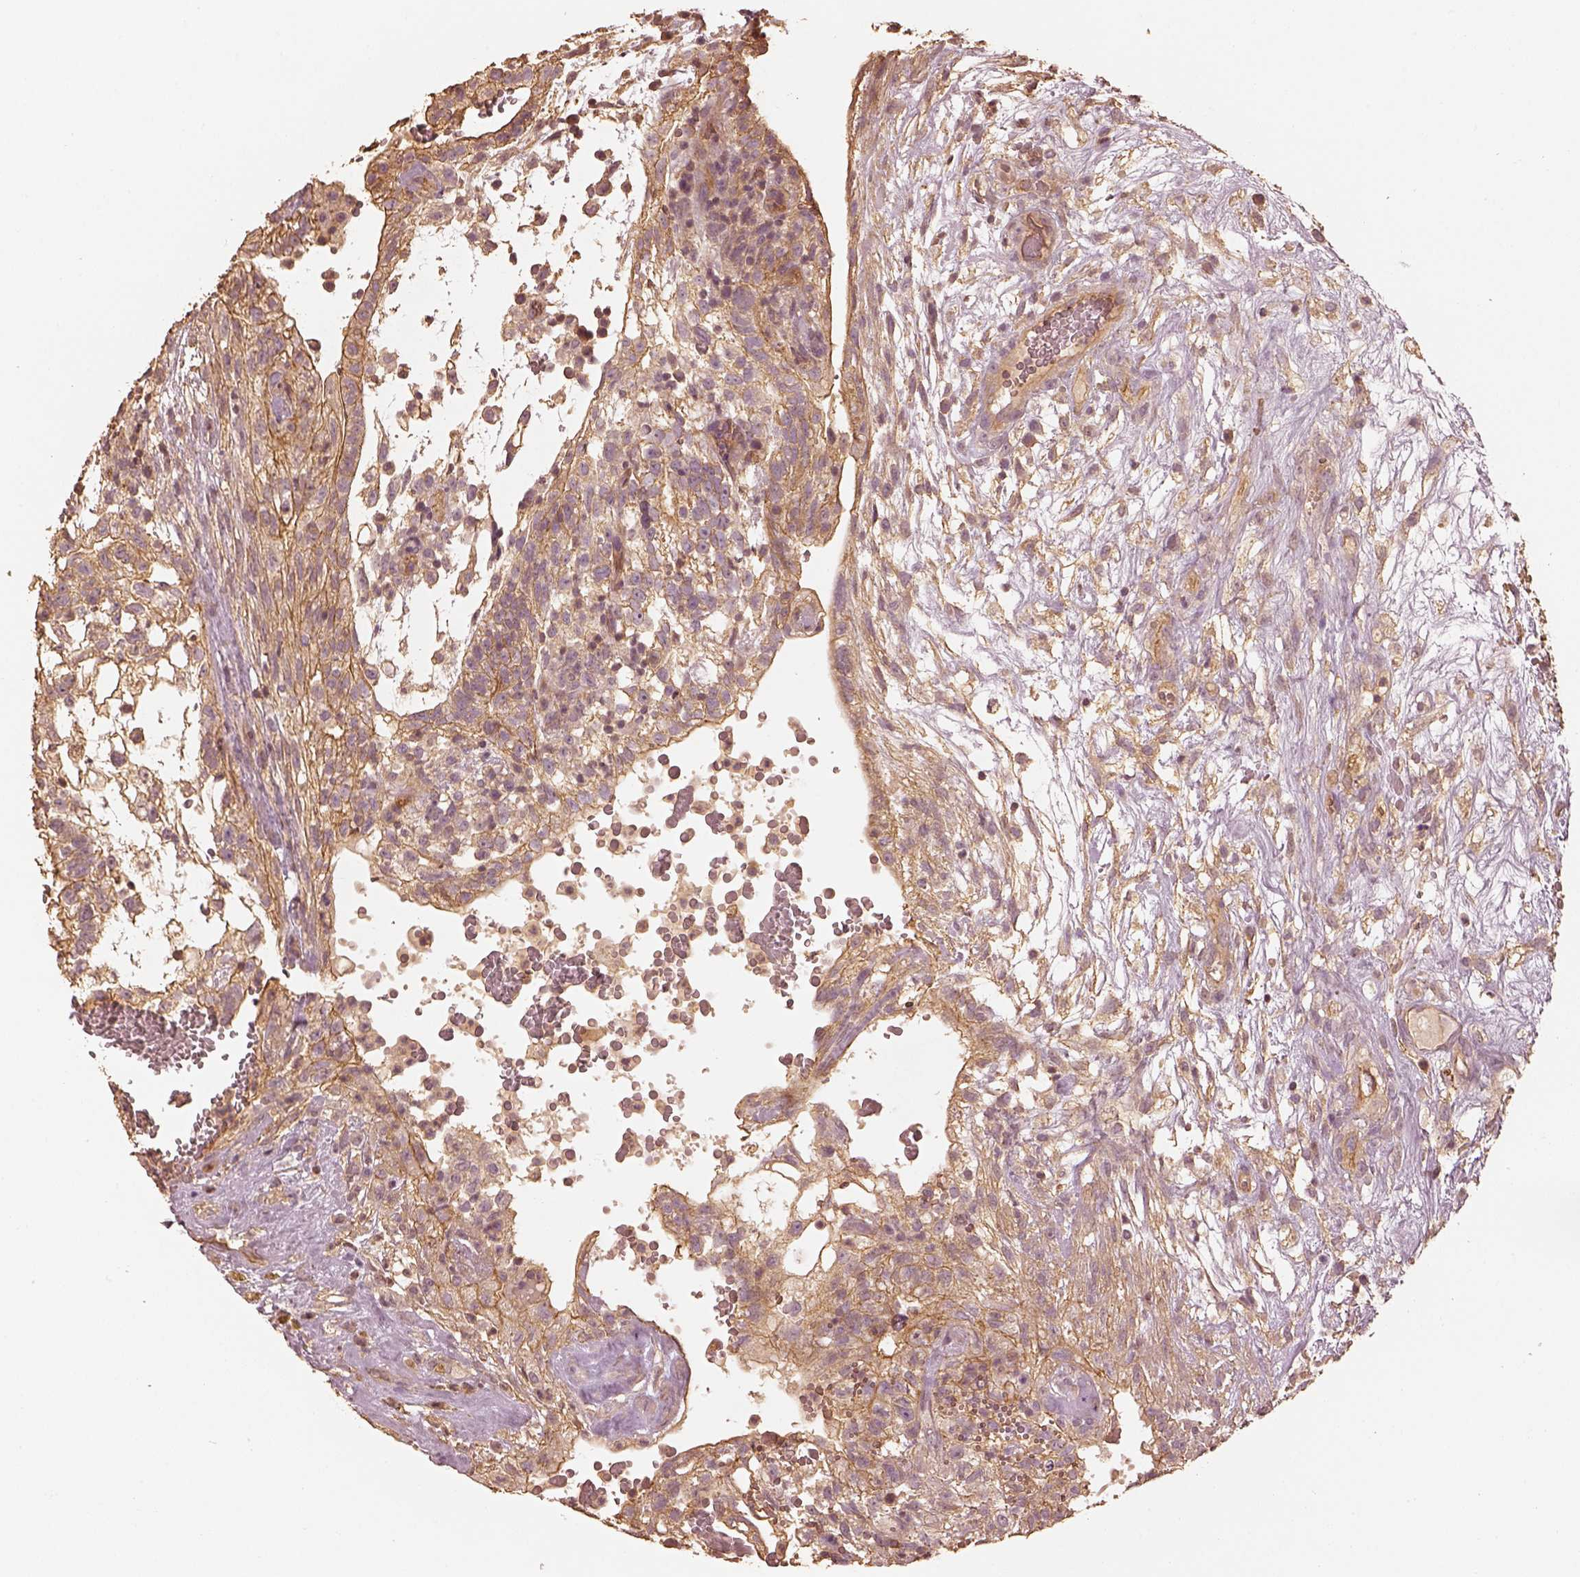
{"staining": {"intensity": "moderate", "quantity": "25%-75%", "location": "cytoplasmic/membranous"}, "tissue": "testis cancer", "cell_type": "Tumor cells", "image_type": "cancer", "snomed": [{"axis": "morphology", "description": "Normal tissue, NOS"}, {"axis": "morphology", "description": "Carcinoma, Embryonal, NOS"}, {"axis": "topography", "description": "Testis"}], "caption": "IHC (DAB) staining of human testis cancer (embryonal carcinoma) demonstrates moderate cytoplasmic/membranous protein staining in about 25%-75% of tumor cells. The protein of interest is shown in brown color, while the nuclei are stained blue.", "gene": "WDR7", "patient": {"sex": "male", "age": 32}}